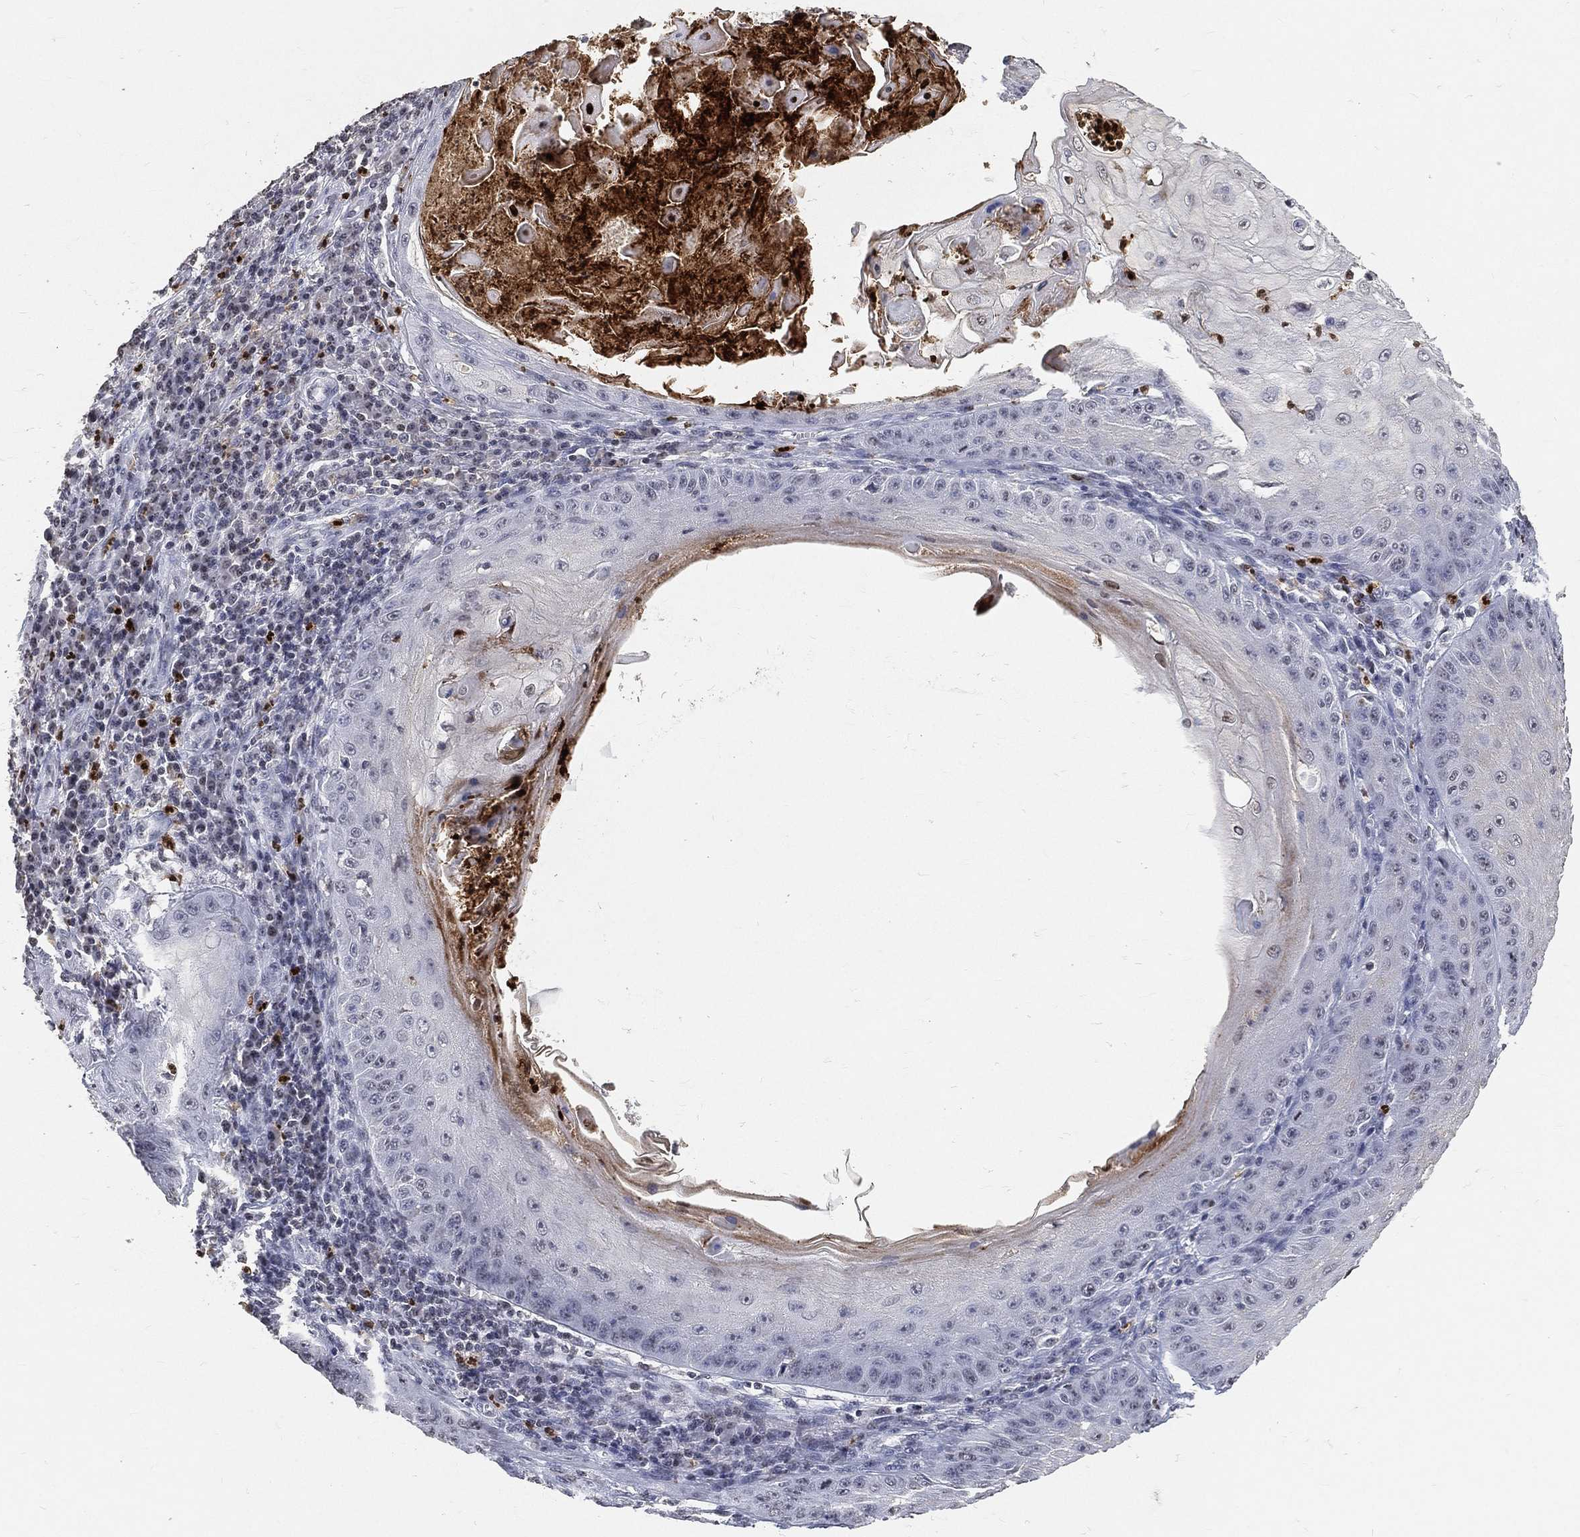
{"staining": {"intensity": "negative", "quantity": "none", "location": "none"}, "tissue": "skin cancer", "cell_type": "Tumor cells", "image_type": "cancer", "snomed": [{"axis": "morphology", "description": "Squamous cell carcinoma, NOS"}, {"axis": "topography", "description": "Skin"}], "caption": "Tumor cells are negative for brown protein staining in skin squamous cell carcinoma.", "gene": "ARG1", "patient": {"sex": "male", "age": 70}}